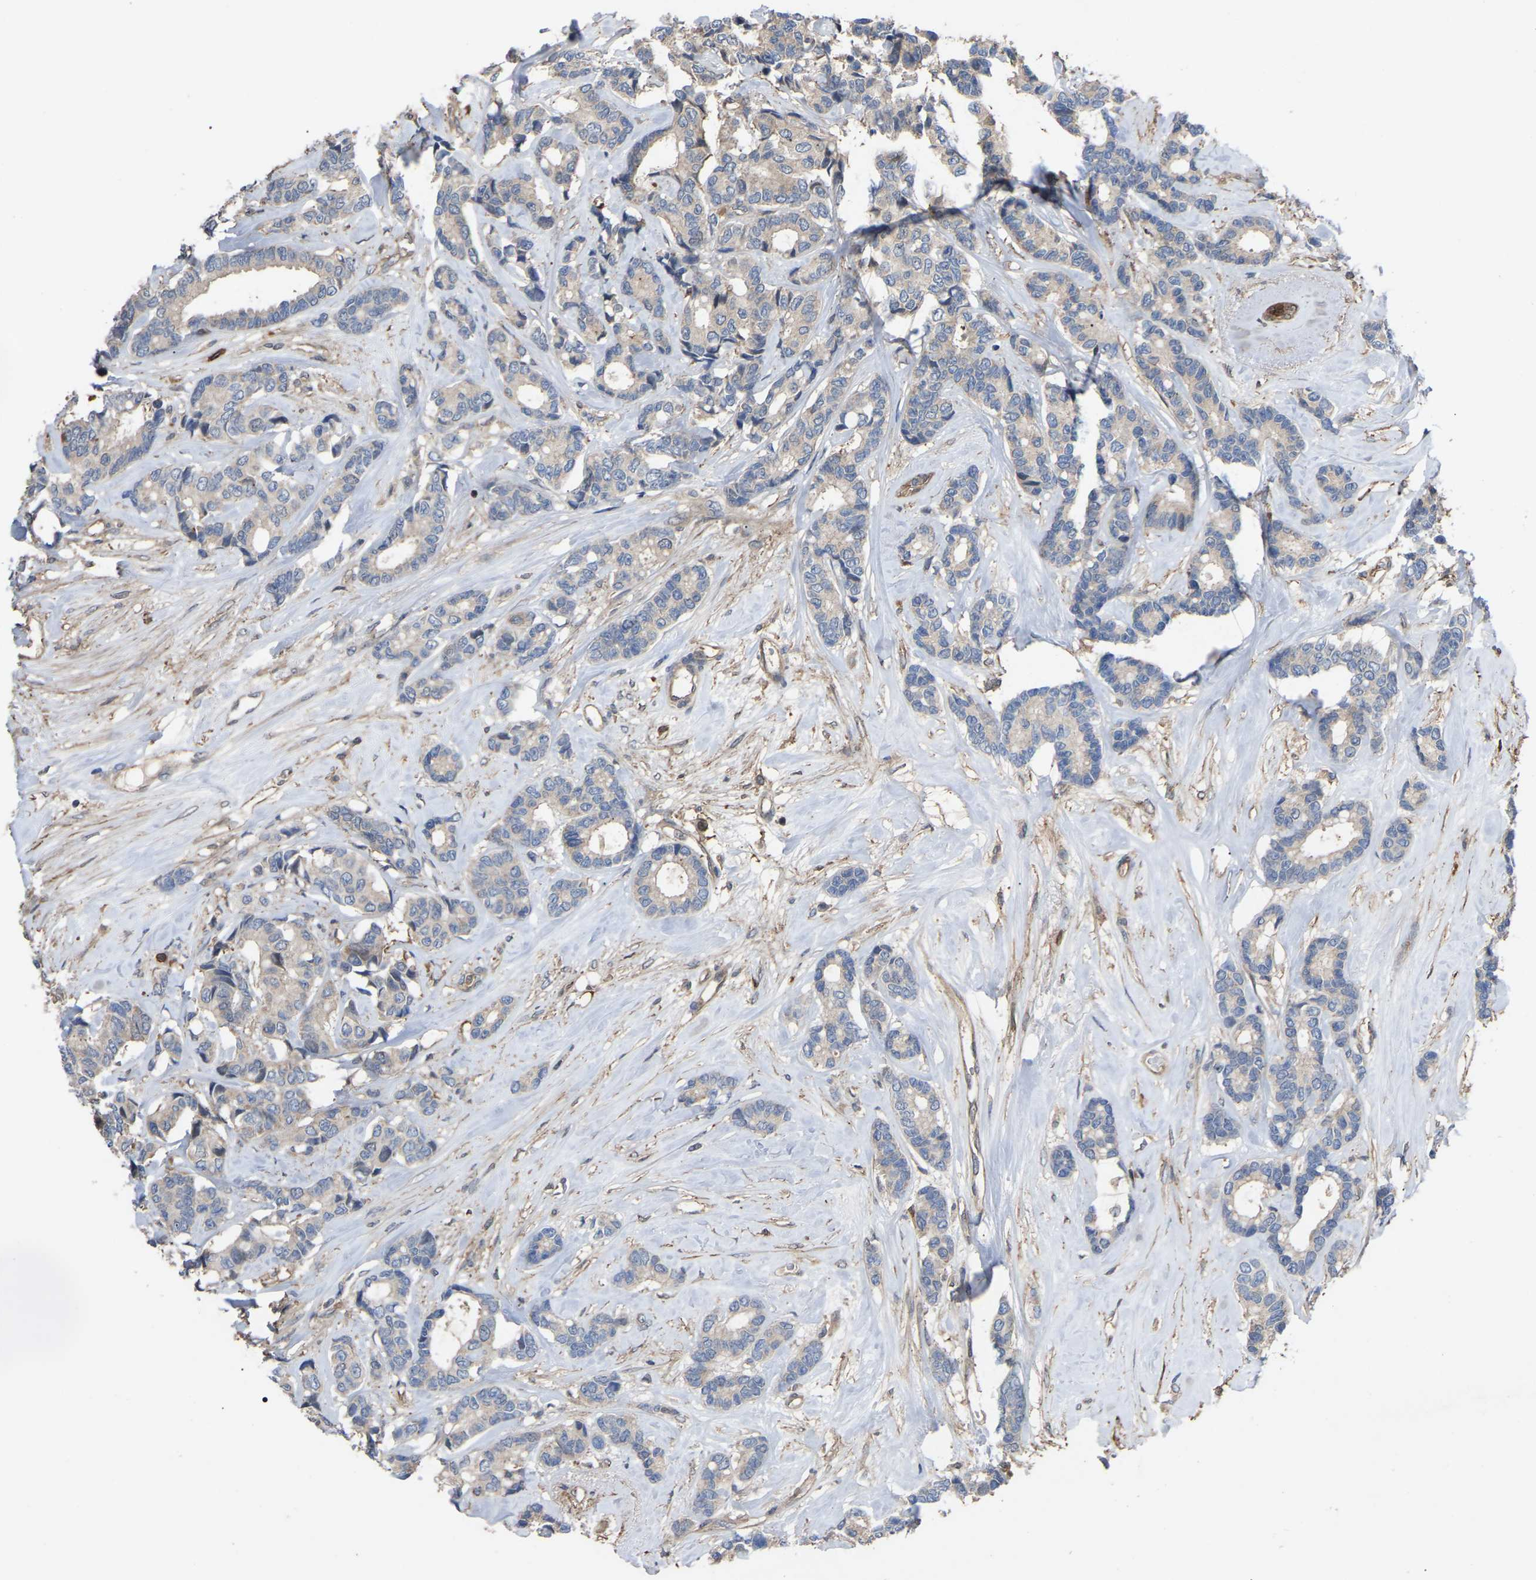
{"staining": {"intensity": "negative", "quantity": "none", "location": "none"}, "tissue": "breast cancer", "cell_type": "Tumor cells", "image_type": "cancer", "snomed": [{"axis": "morphology", "description": "Duct carcinoma"}, {"axis": "topography", "description": "Breast"}], "caption": "IHC micrograph of neoplastic tissue: human breast cancer (intraductal carcinoma) stained with DAB exhibits no significant protein positivity in tumor cells.", "gene": "CIT", "patient": {"sex": "female", "age": 87}}